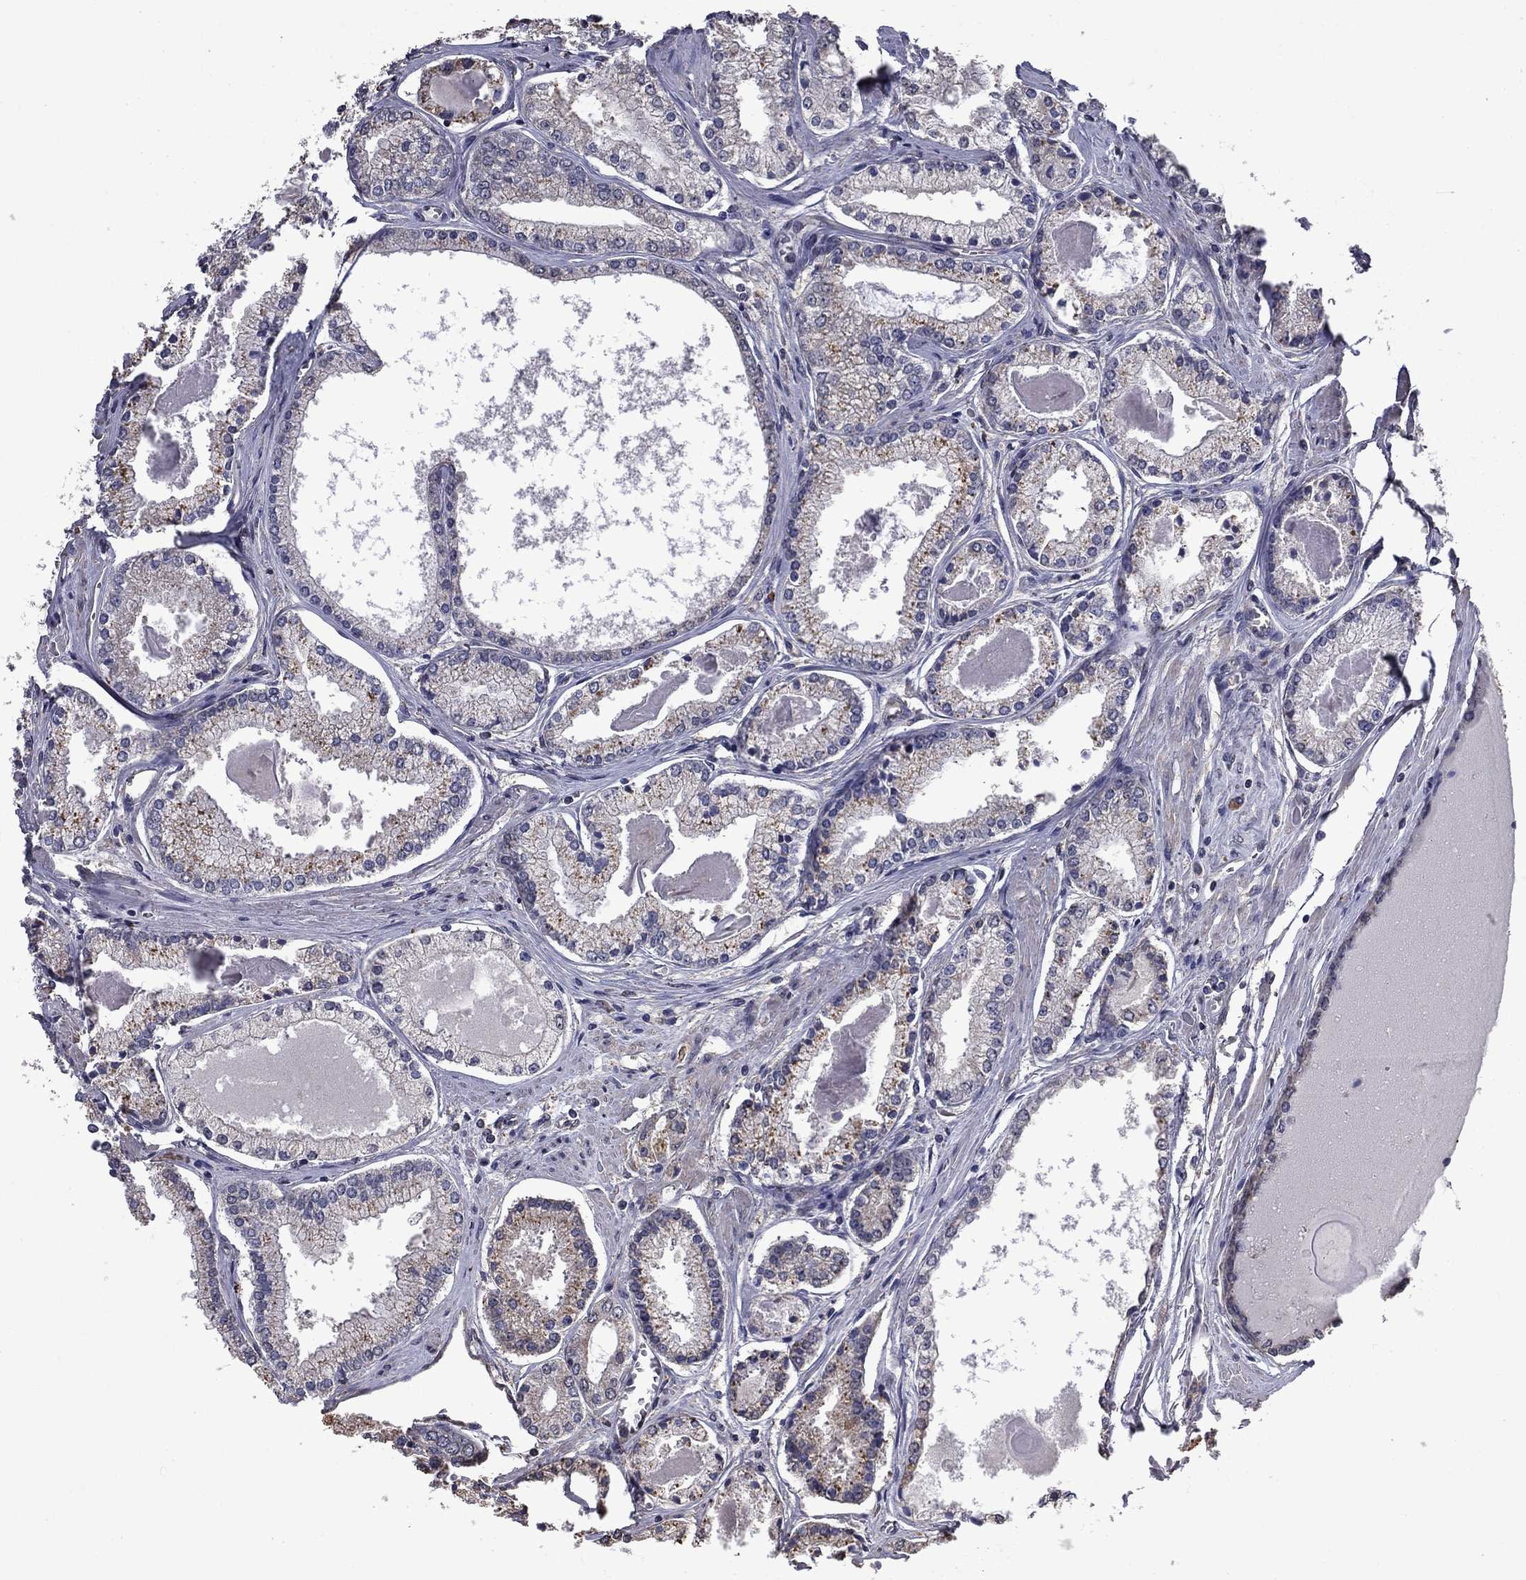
{"staining": {"intensity": "negative", "quantity": "none", "location": "none"}, "tissue": "prostate cancer", "cell_type": "Tumor cells", "image_type": "cancer", "snomed": [{"axis": "morphology", "description": "Adenocarcinoma, NOS"}, {"axis": "topography", "description": "Prostate"}], "caption": "A high-resolution micrograph shows immunohistochemistry (IHC) staining of prostate cancer, which reveals no significant positivity in tumor cells.", "gene": "MFAP3L", "patient": {"sex": "male", "age": 72}}